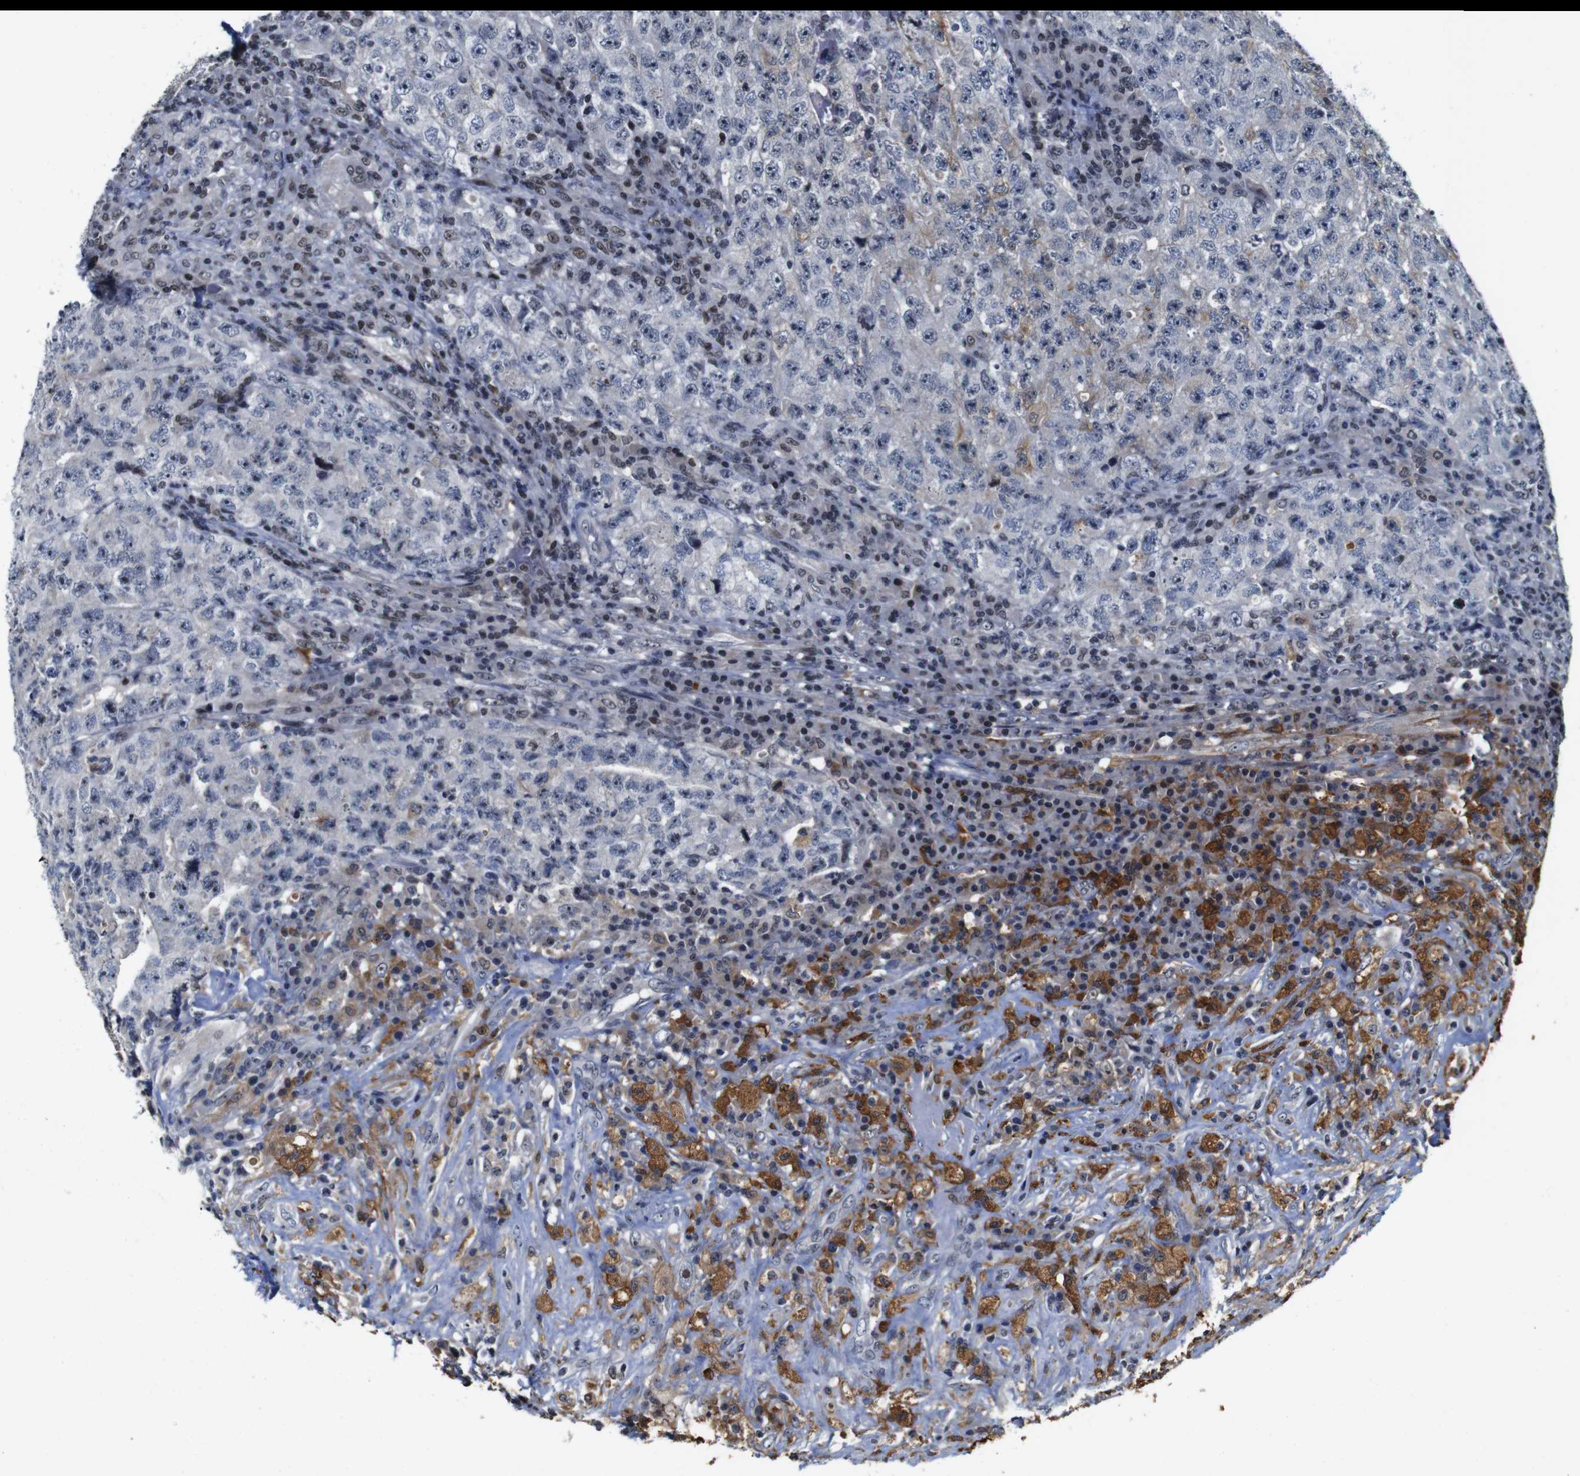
{"staining": {"intensity": "negative", "quantity": "none", "location": "none"}, "tissue": "testis cancer", "cell_type": "Tumor cells", "image_type": "cancer", "snomed": [{"axis": "morphology", "description": "Necrosis, NOS"}, {"axis": "morphology", "description": "Carcinoma, Embryonal, NOS"}, {"axis": "topography", "description": "Testis"}], "caption": "Histopathology image shows no protein staining in tumor cells of embryonal carcinoma (testis) tissue.", "gene": "MYC", "patient": {"sex": "male", "age": 19}}